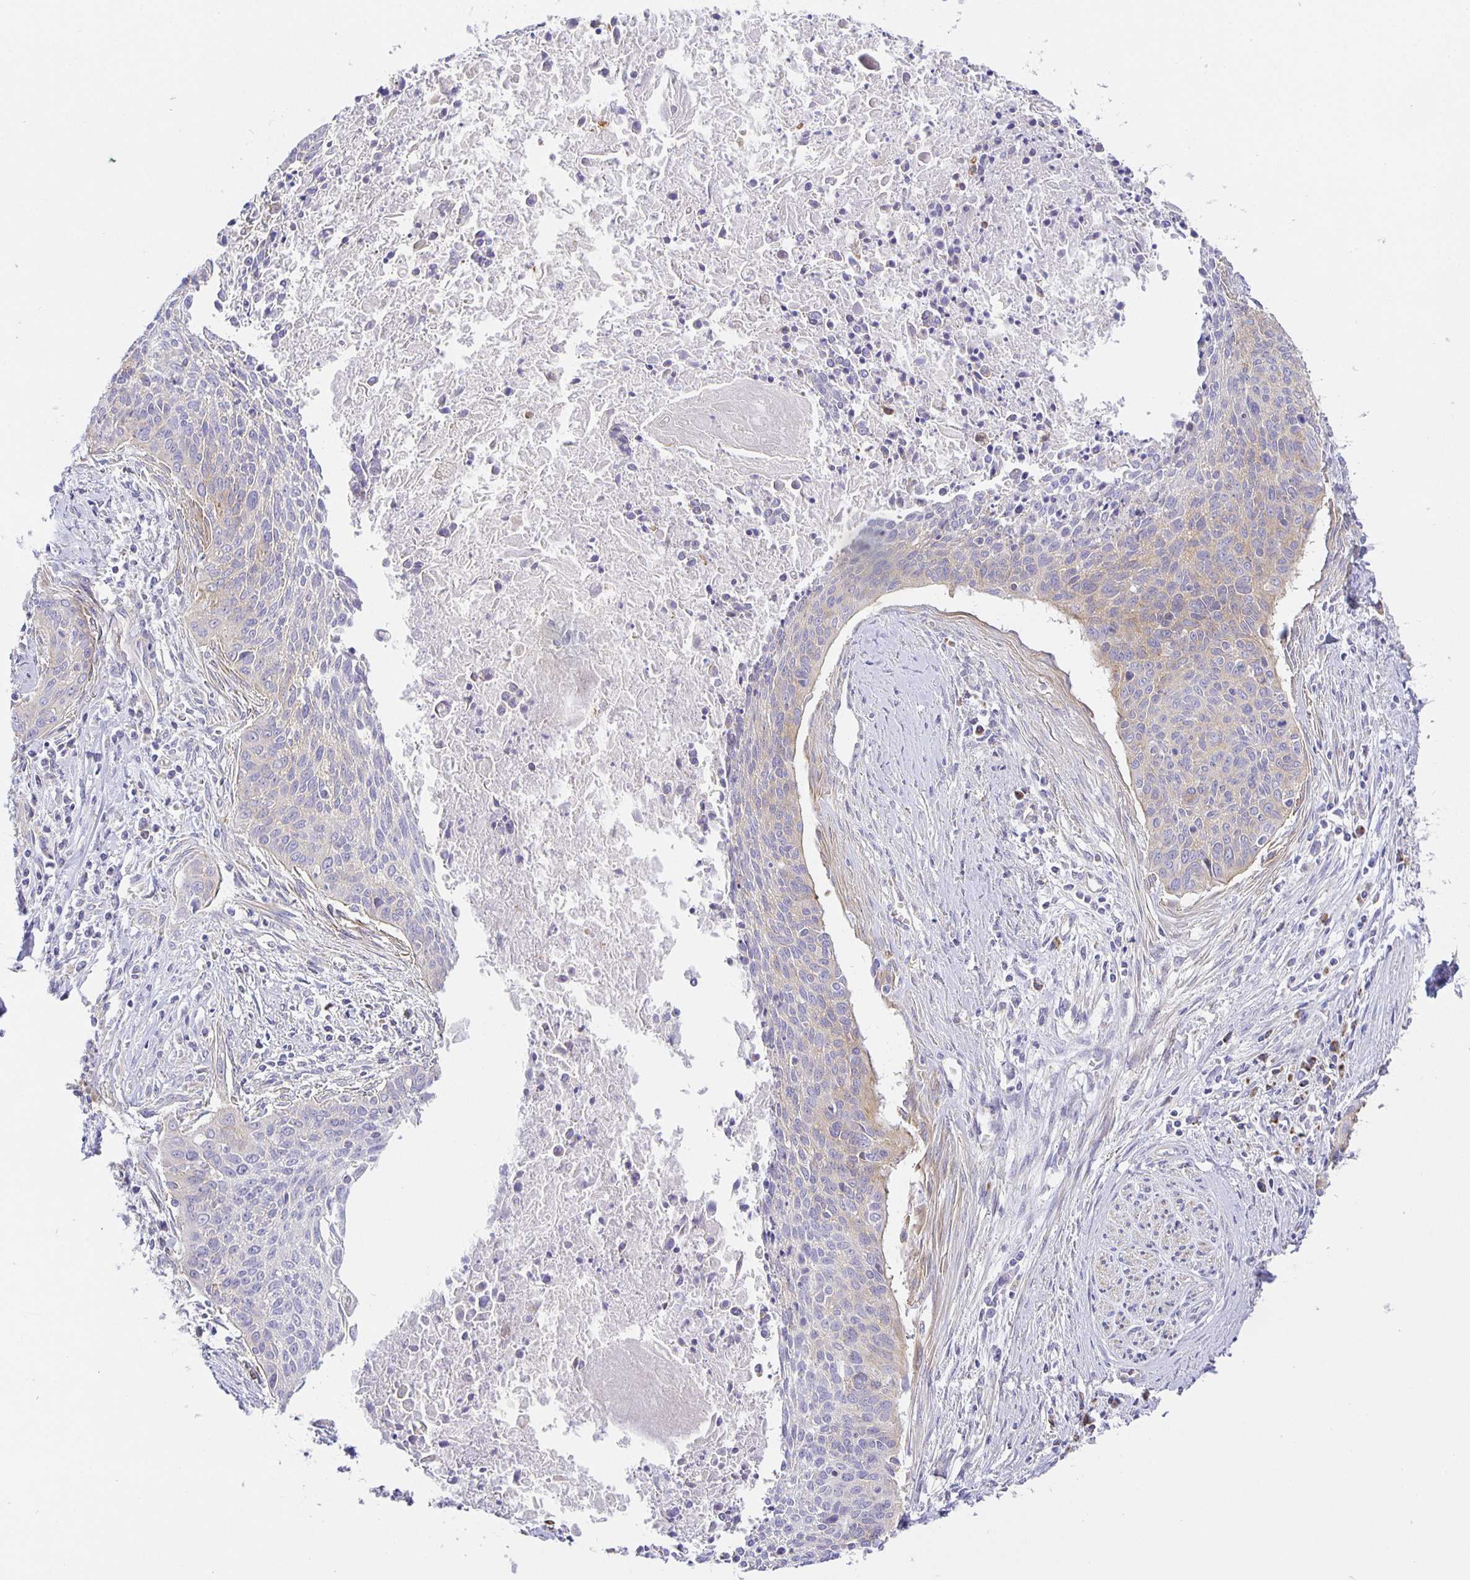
{"staining": {"intensity": "negative", "quantity": "none", "location": "none"}, "tissue": "cervical cancer", "cell_type": "Tumor cells", "image_type": "cancer", "snomed": [{"axis": "morphology", "description": "Squamous cell carcinoma, NOS"}, {"axis": "topography", "description": "Cervix"}], "caption": "DAB immunohistochemical staining of cervical cancer (squamous cell carcinoma) reveals no significant staining in tumor cells.", "gene": "FLRT3", "patient": {"sex": "female", "age": 55}}